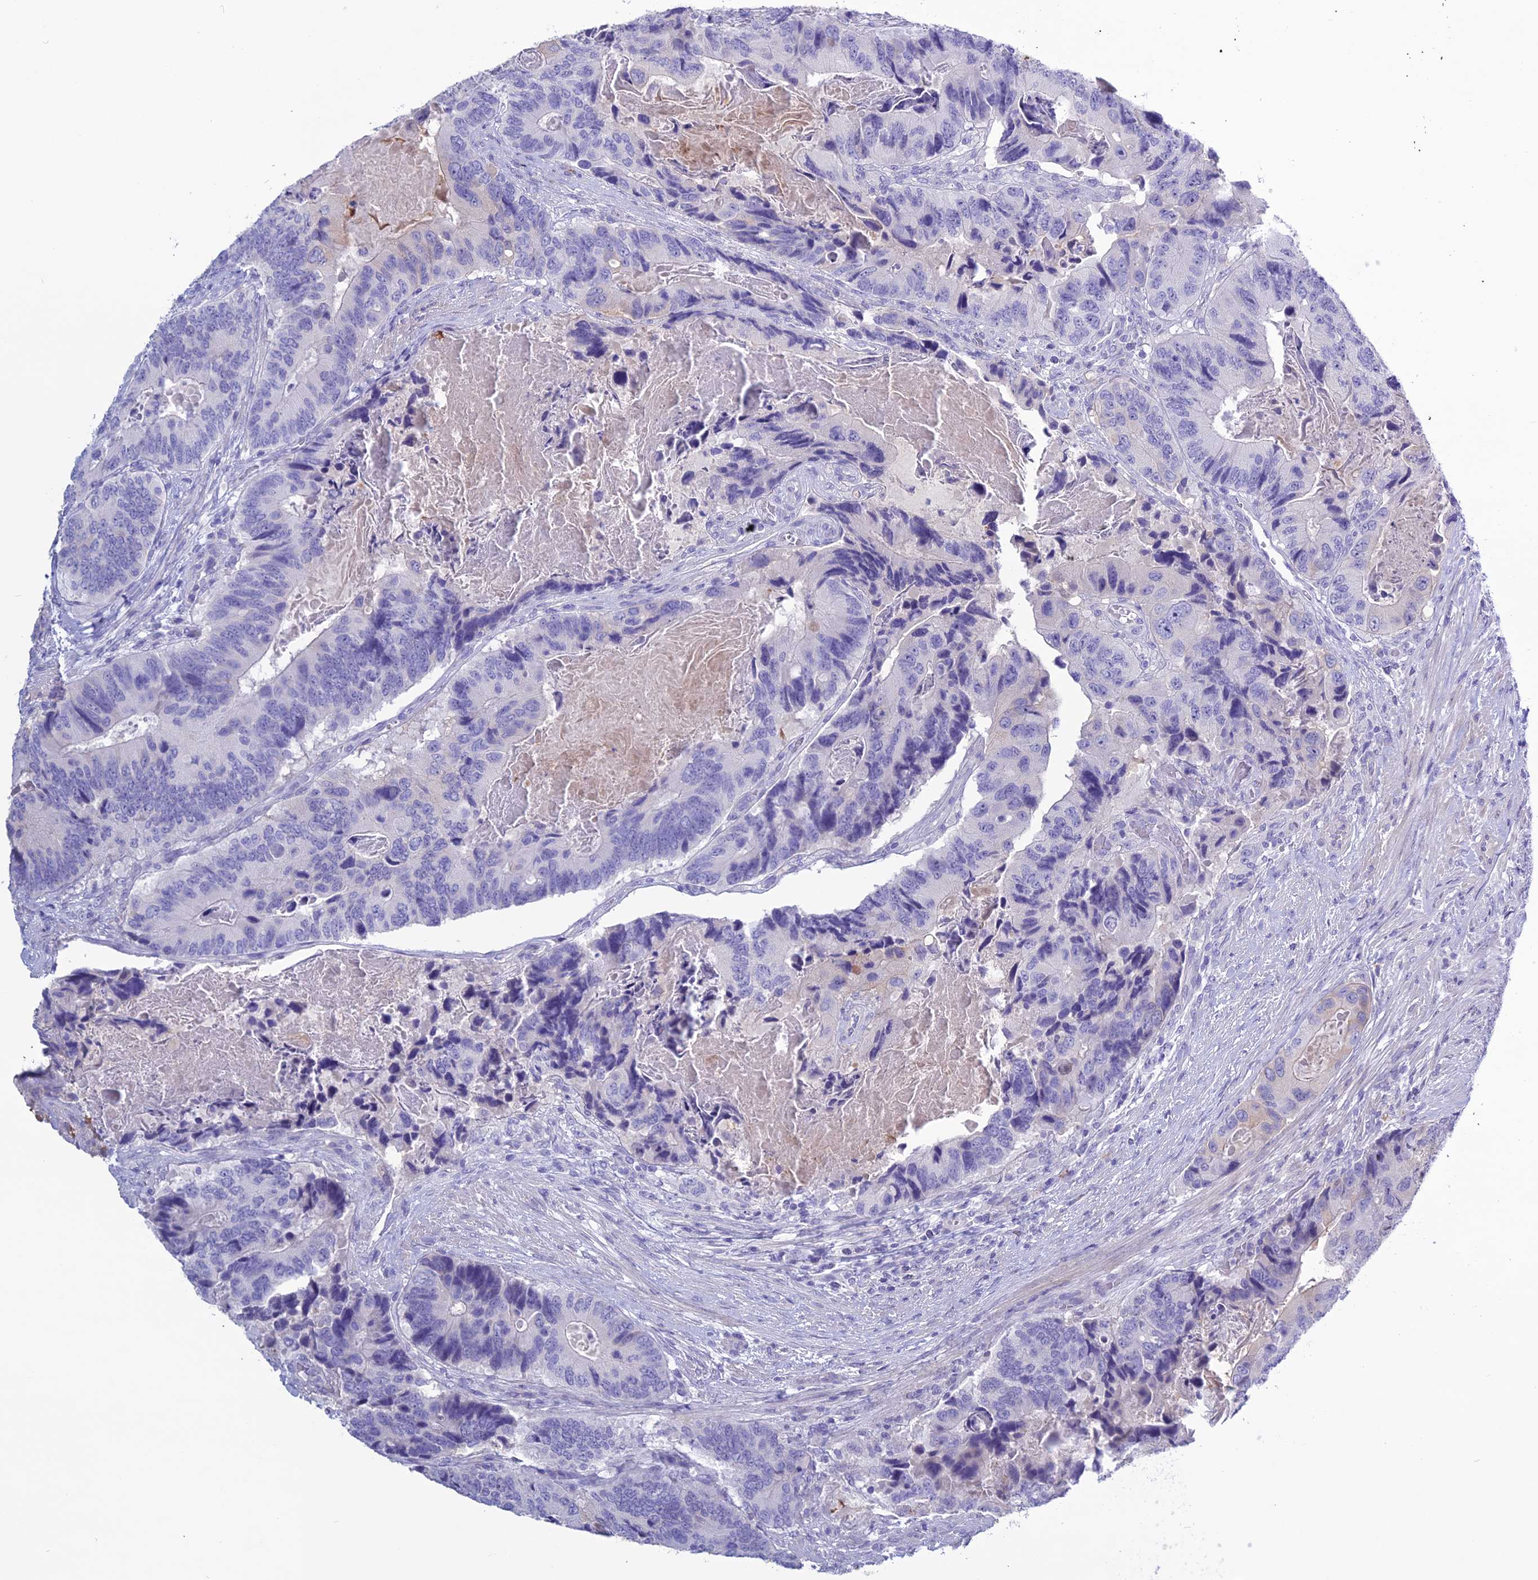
{"staining": {"intensity": "negative", "quantity": "none", "location": "none"}, "tissue": "colorectal cancer", "cell_type": "Tumor cells", "image_type": "cancer", "snomed": [{"axis": "morphology", "description": "Adenocarcinoma, NOS"}, {"axis": "topography", "description": "Colon"}], "caption": "Tumor cells are negative for protein expression in human colorectal cancer (adenocarcinoma).", "gene": "CLEC2L", "patient": {"sex": "male", "age": 84}}